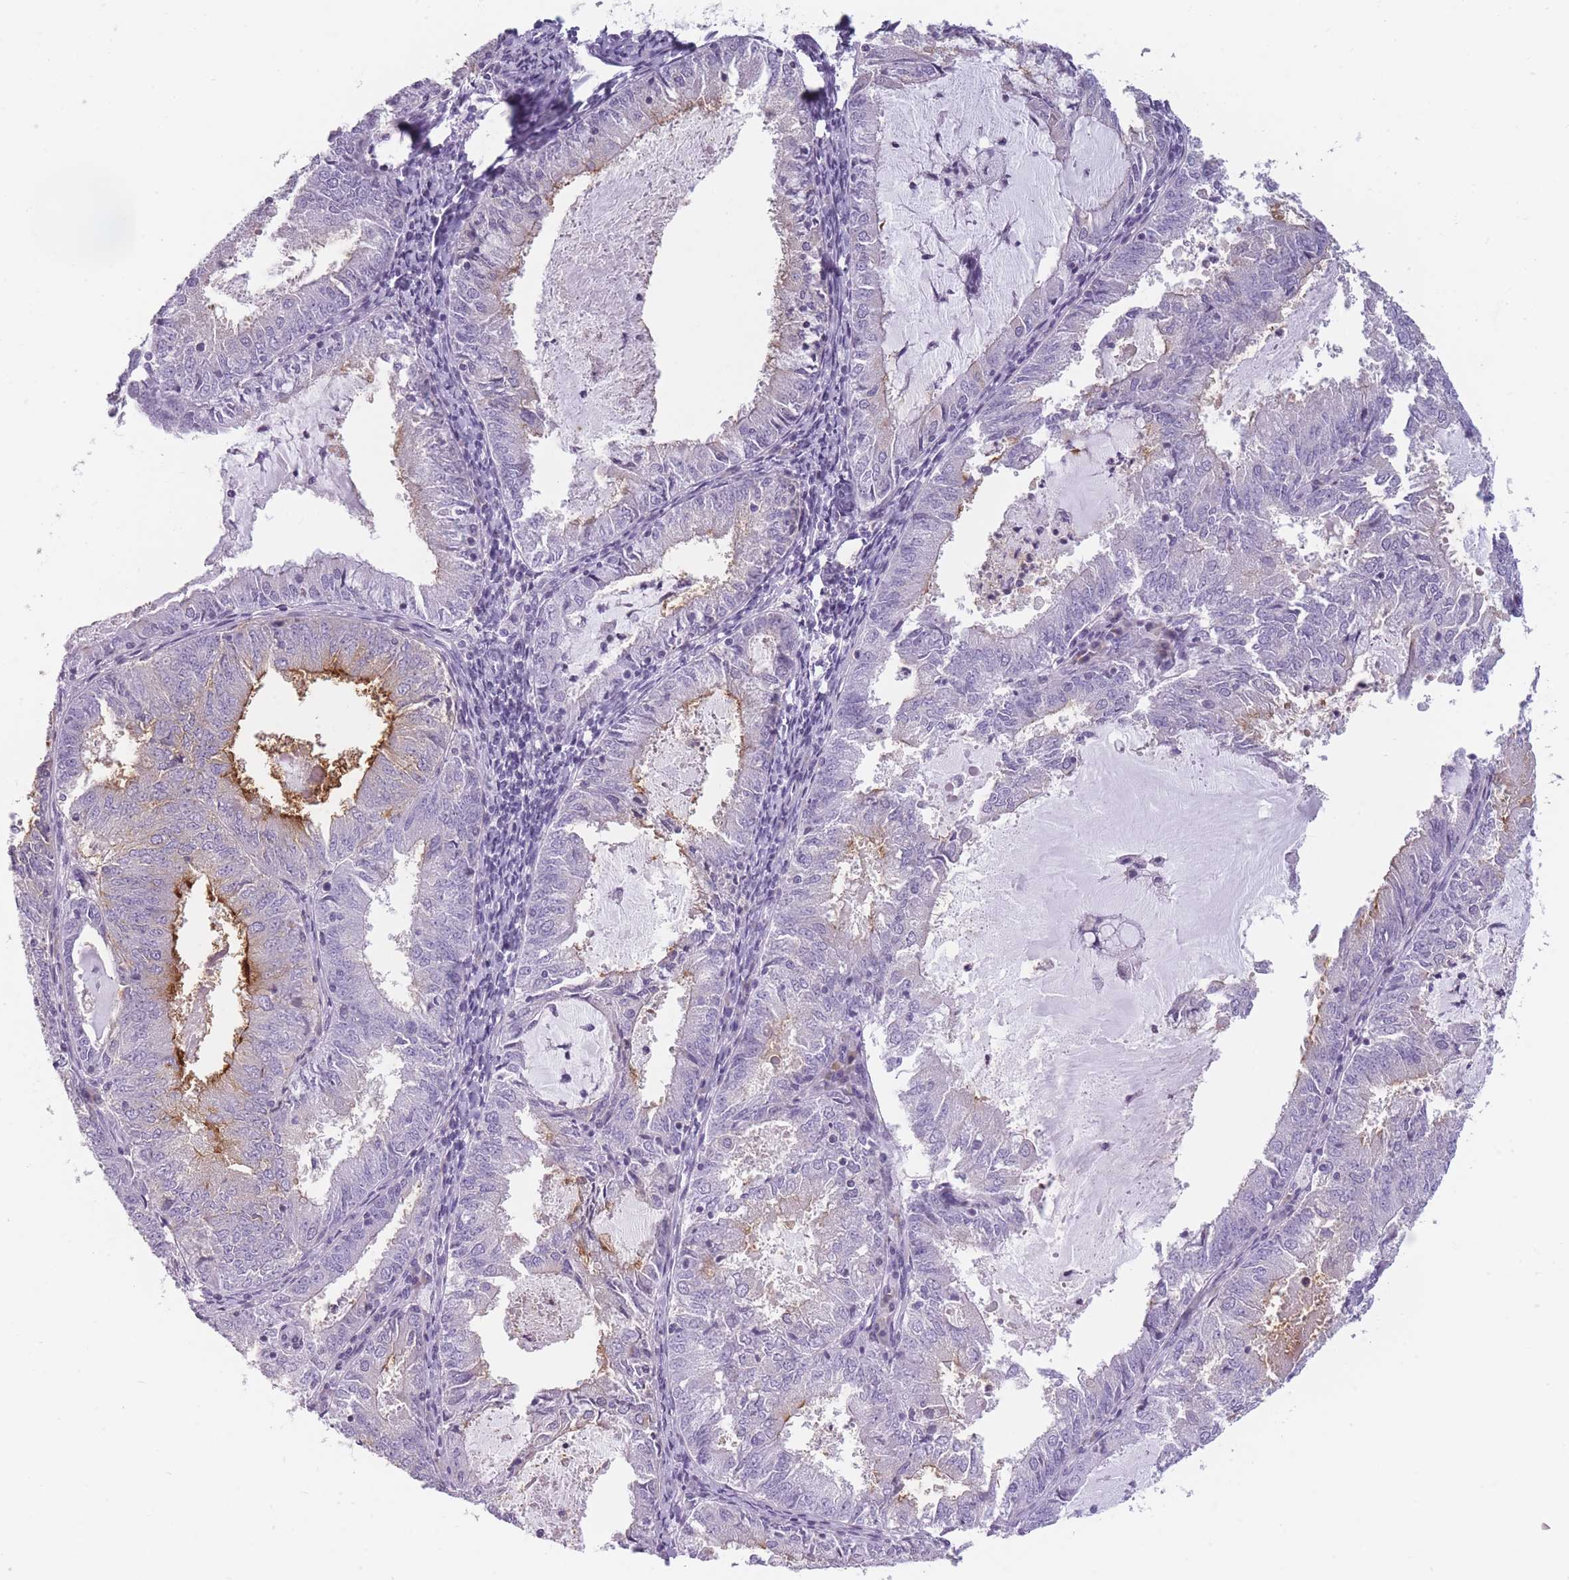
{"staining": {"intensity": "moderate", "quantity": "<25%", "location": "cytoplasmic/membranous"}, "tissue": "endometrial cancer", "cell_type": "Tumor cells", "image_type": "cancer", "snomed": [{"axis": "morphology", "description": "Adenocarcinoma, NOS"}, {"axis": "topography", "description": "Endometrium"}], "caption": "Endometrial cancer stained for a protein exhibits moderate cytoplasmic/membranous positivity in tumor cells. (IHC, brightfield microscopy, high magnification).", "gene": "GGT1", "patient": {"sex": "female", "age": 57}}